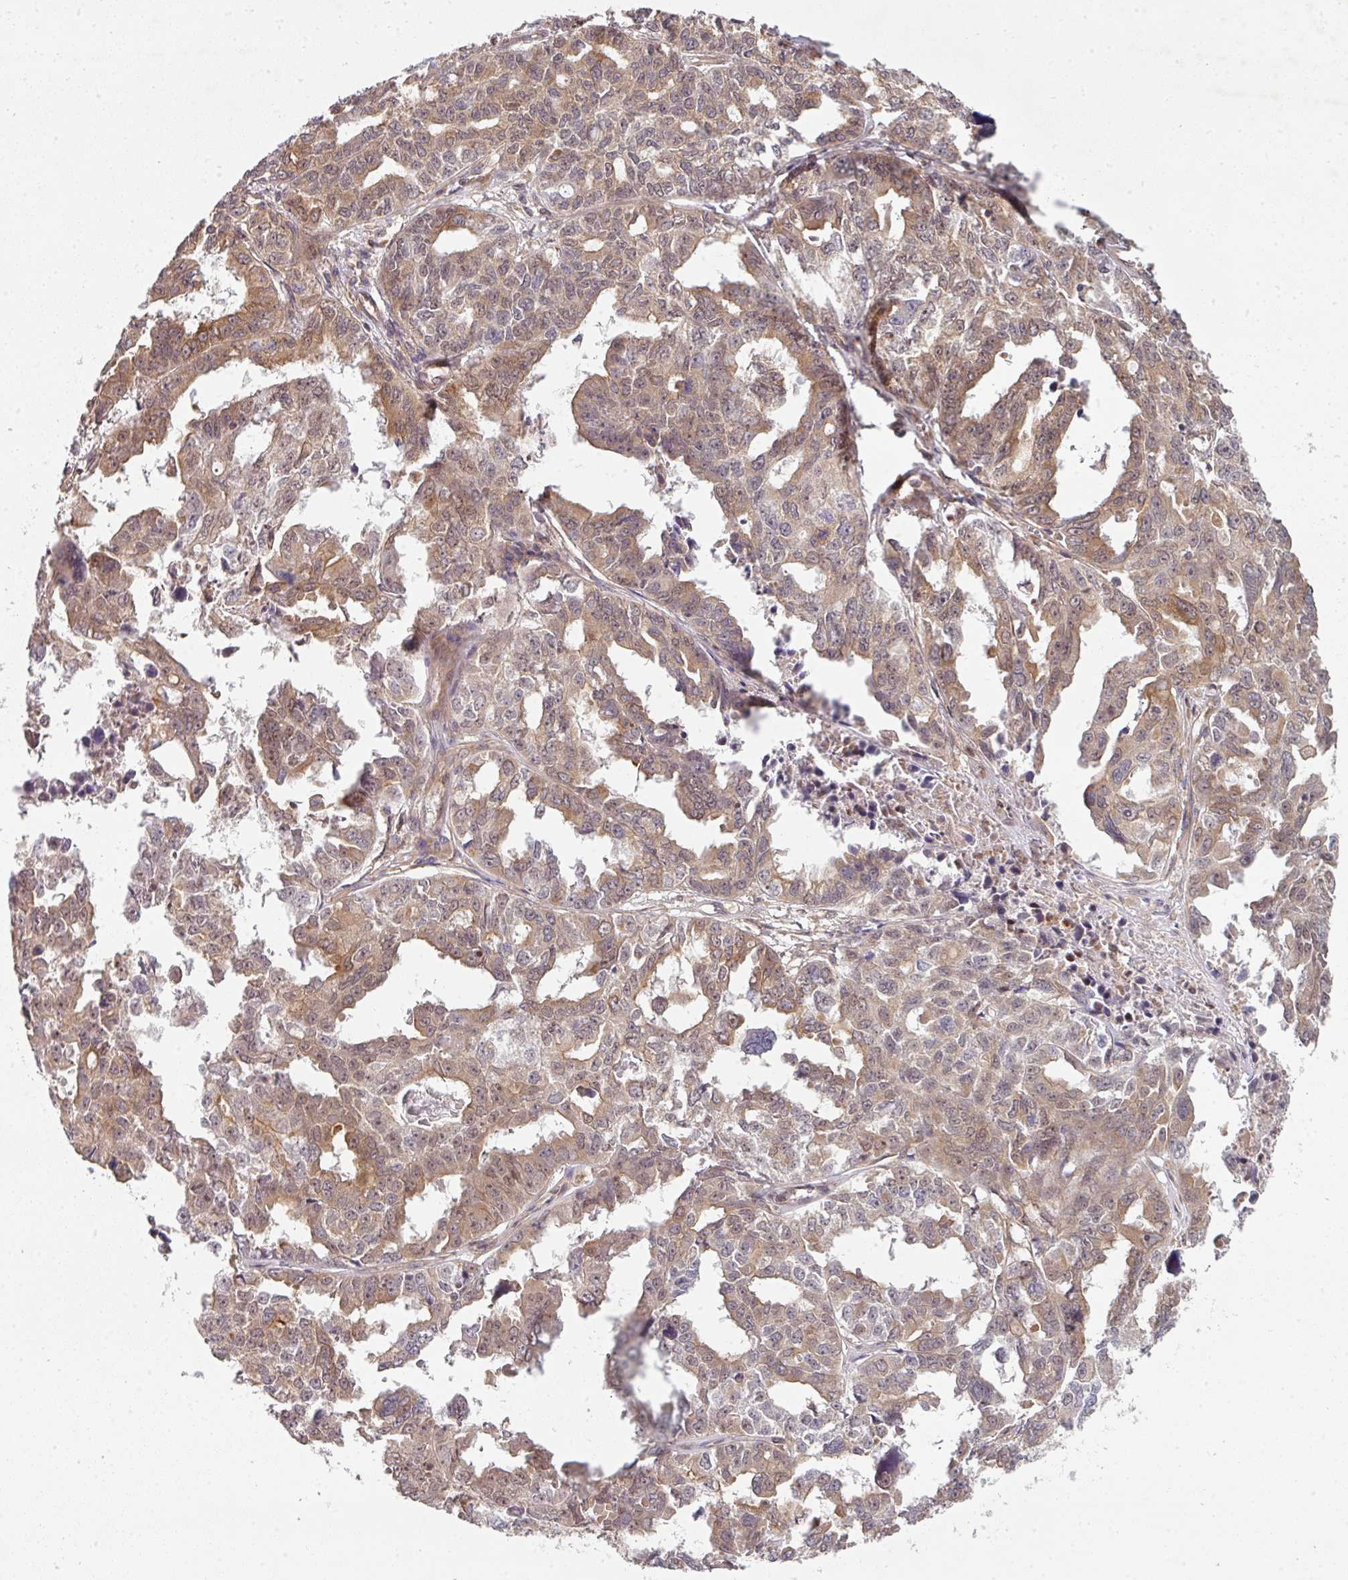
{"staining": {"intensity": "moderate", "quantity": ">75%", "location": "cytoplasmic/membranous,nuclear"}, "tissue": "ovarian cancer", "cell_type": "Tumor cells", "image_type": "cancer", "snomed": [{"axis": "morphology", "description": "Adenocarcinoma, NOS"}, {"axis": "morphology", "description": "Carcinoma, endometroid"}, {"axis": "topography", "description": "Ovary"}], "caption": "Human ovarian adenocarcinoma stained for a protein (brown) exhibits moderate cytoplasmic/membranous and nuclear positive positivity in approximately >75% of tumor cells.", "gene": "CAMLG", "patient": {"sex": "female", "age": 72}}